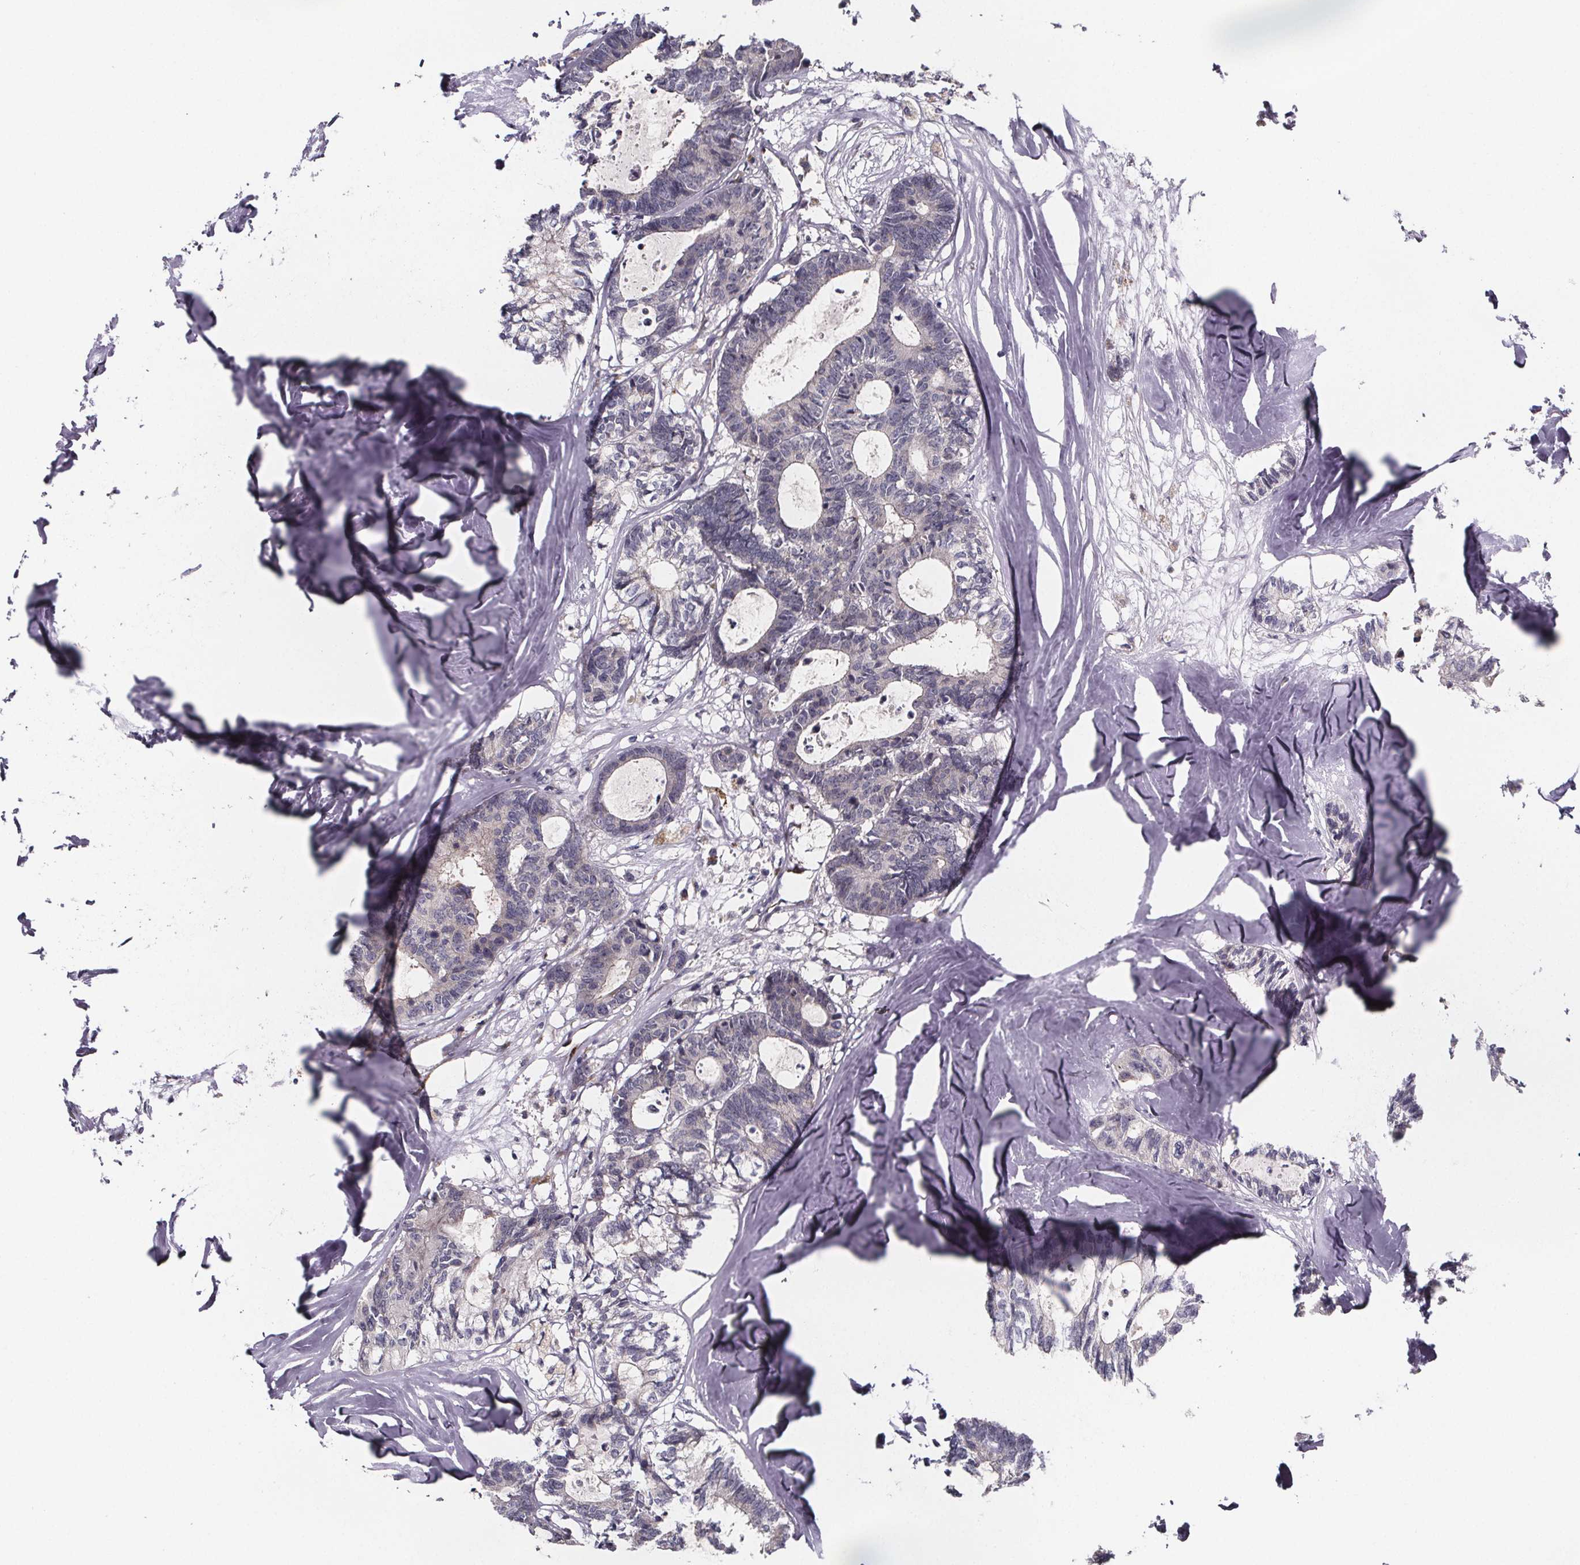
{"staining": {"intensity": "negative", "quantity": "none", "location": "none"}, "tissue": "colorectal cancer", "cell_type": "Tumor cells", "image_type": "cancer", "snomed": [{"axis": "morphology", "description": "Adenocarcinoma, NOS"}, {"axis": "topography", "description": "Colon"}, {"axis": "topography", "description": "Rectum"}], "caption": "Tumor cells show no significant protein expression in adenocarcinoma (colorectal). Brightfield microscopy of immunohistochemistry stained with DAB (3,3'-diaminobenzidine) (brown) and hematoxylin (blue), captured at high magnification.", "gene": "NDST1", "patient": {"sex": "male", "age": 57}}